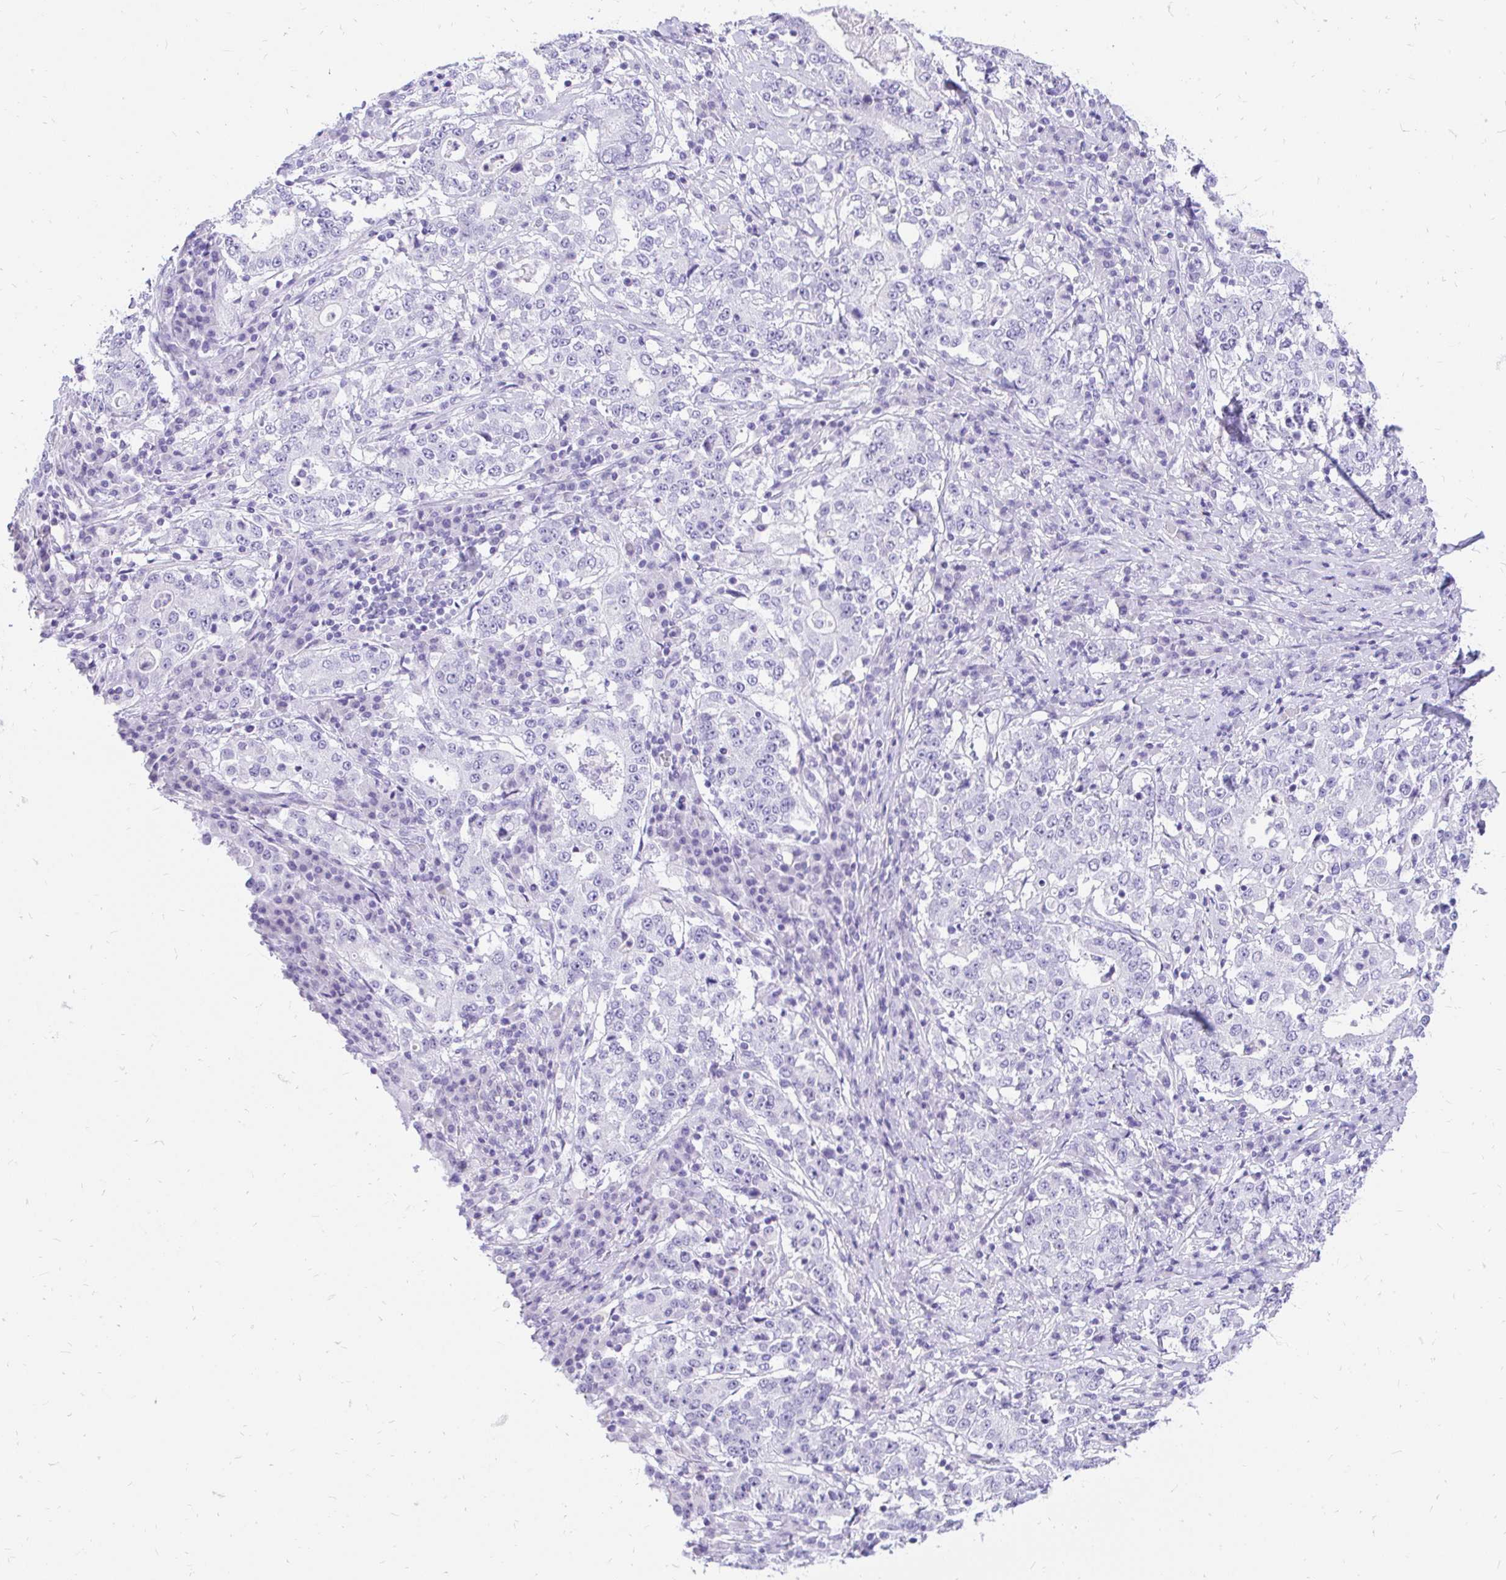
{"staining": {"intensity": "negative", "quantity": "none", "location": "none"}, "tissue": "stomach cancer", "cell_type": "Tumor cells", "image_type": "cancer", "snomed": [{"axis": "morphology", "description": "Adenocarcinoma, NOS"}, {"axis": "topography", "description": "Stomach"}], "caption": "Tumor cells are negative for brown protein staining in stomach cancer (adenocarcinoma).", "gene": "FATE1", "patient": {"sex": "male", "age": 59}}